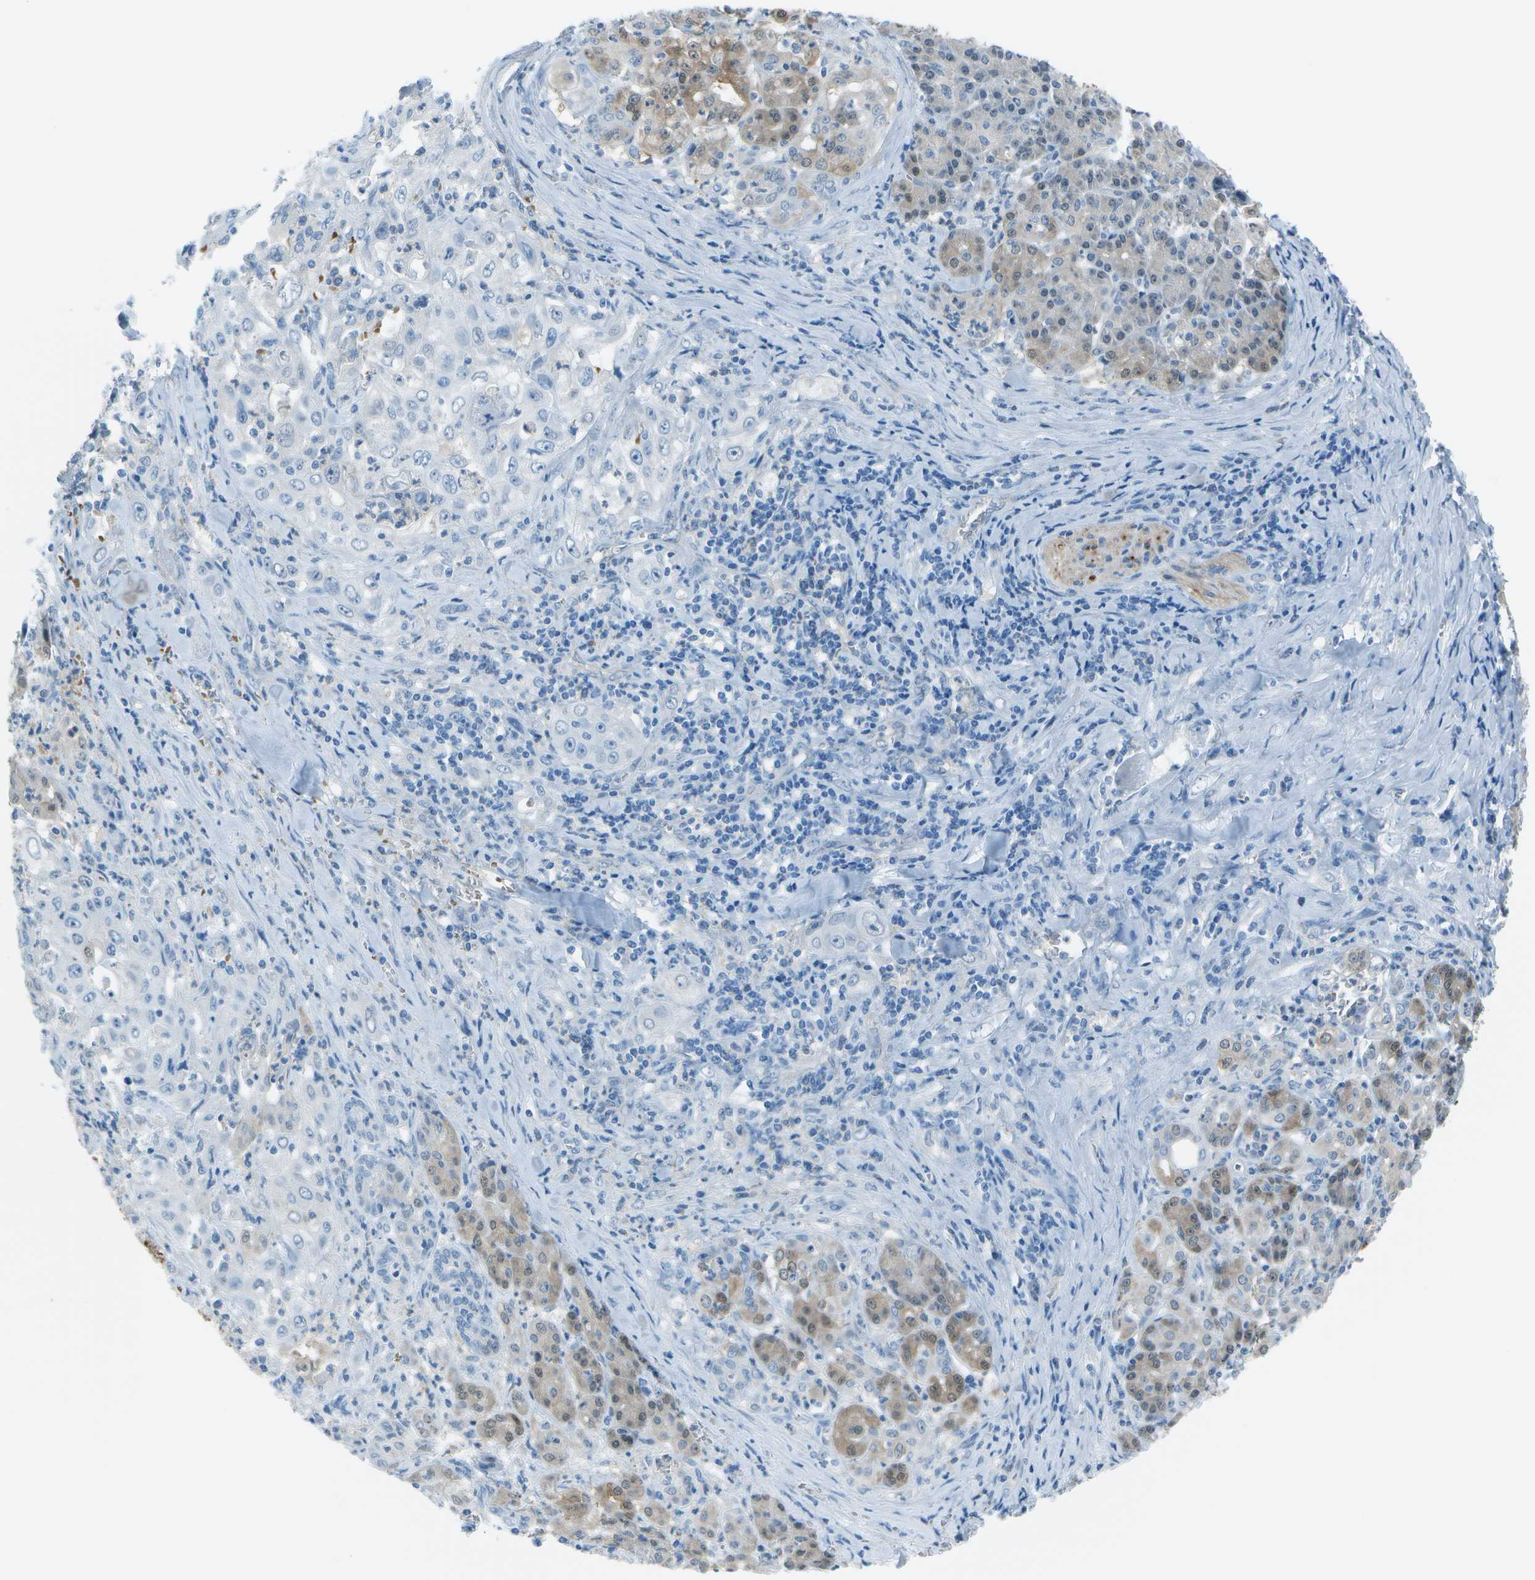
{"staining": {"intensity": "negative", "quantity": "none", "location": "none"}, "tissue": "pancreatic cancer", "cell_type": "Tumor cells", "image_type": "cancer", "snomed": [{"axis": "morphology", "description": "Adenocarcinoma, NOS"}, {"axis": "topography", "description": "Pancreas"}], "caption": "Tumor cells show no significant protein positivity in adenocarcinoma (pancreatic). (Brightfield microscopy of DAB (3,3'-diaminobenzidine) IHC at high magnification).", "gene": "ASL", "patient": {"sex": "male", "age": 70}}